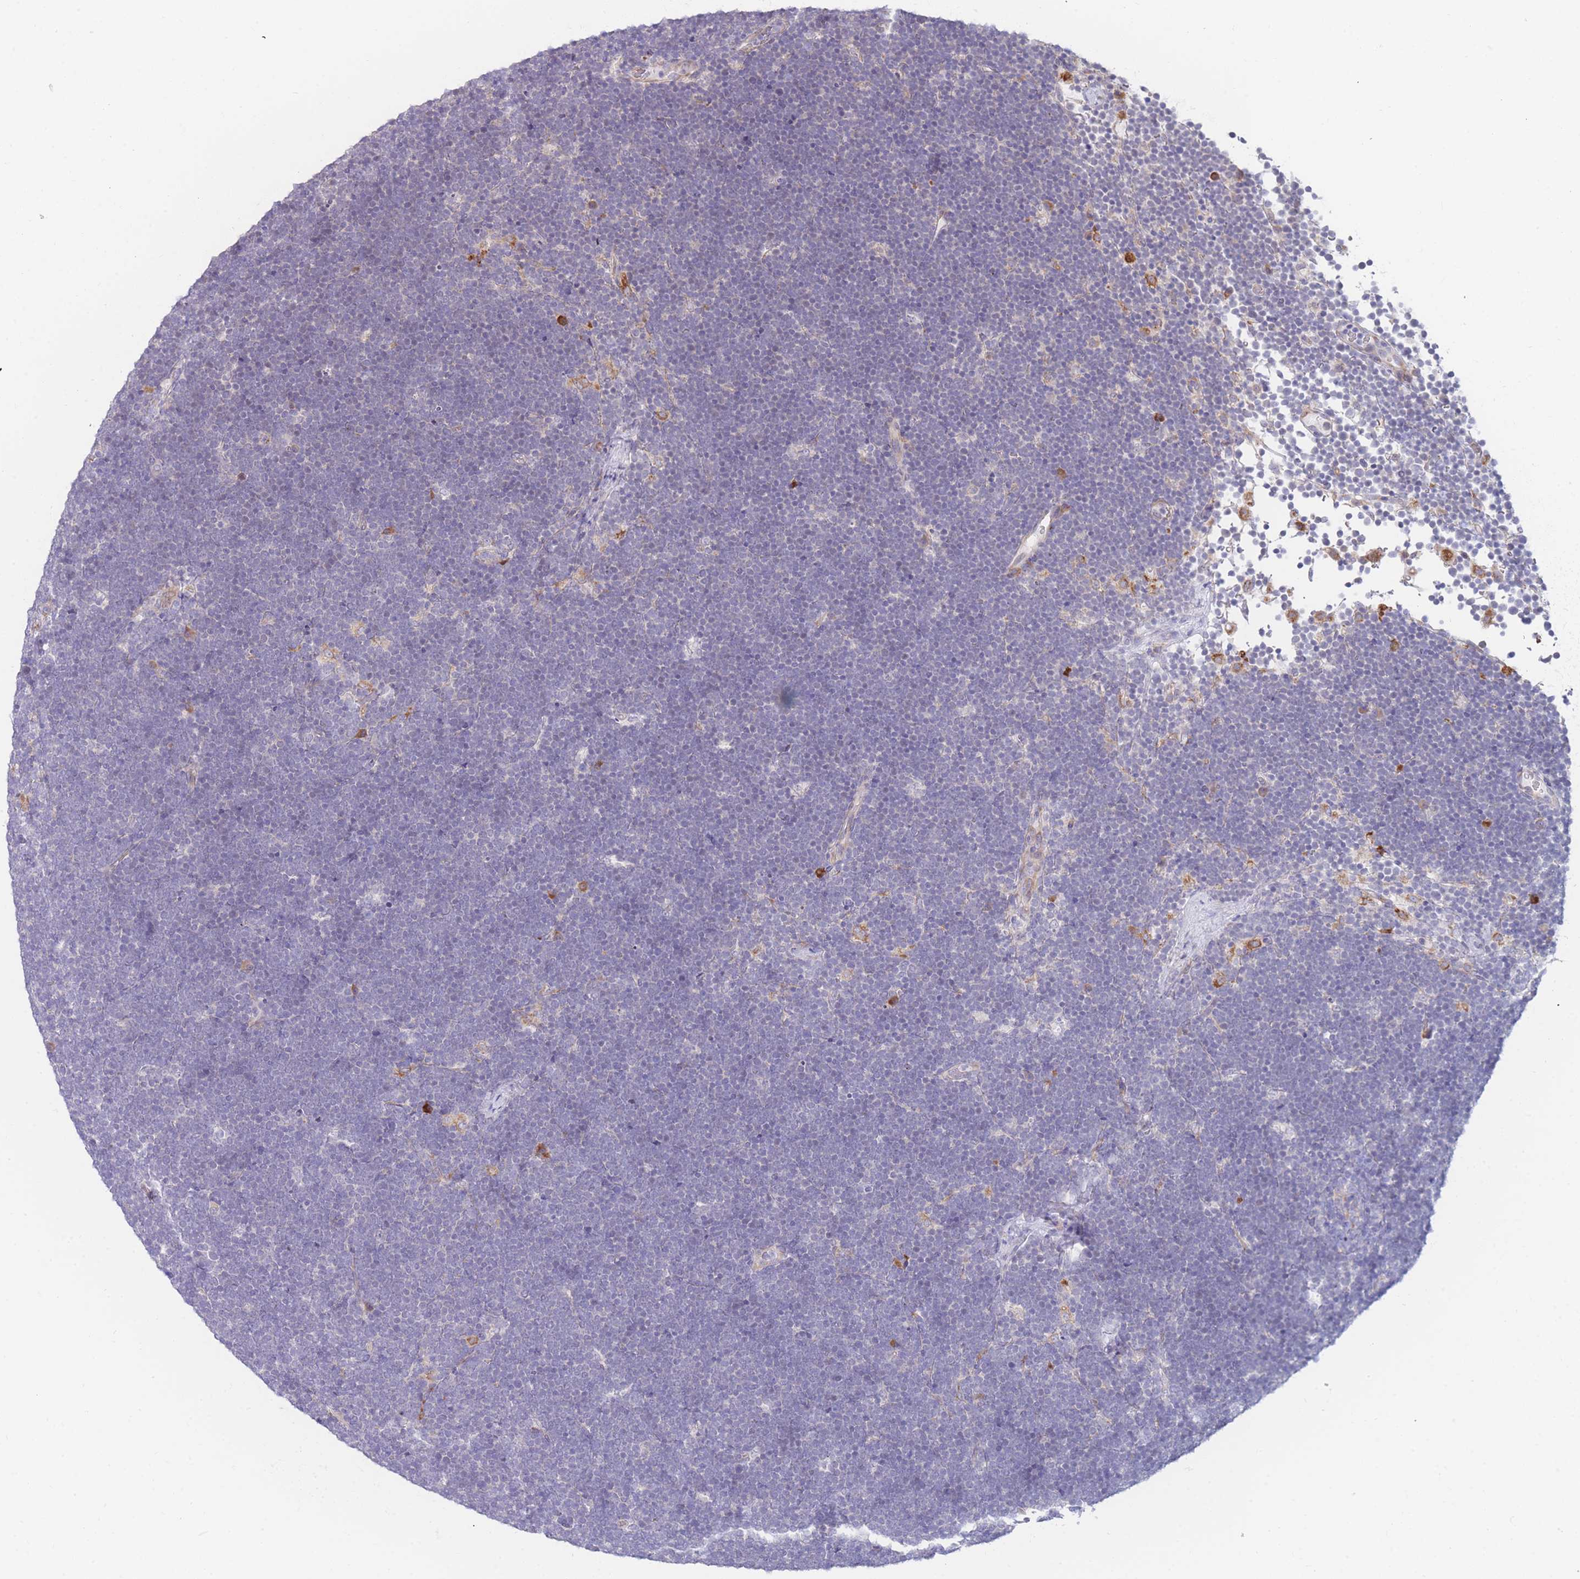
{"staining": {"intensity": "negative", "quantity": "none", "location": "none"}, "tissue": "lymphoma", "cell_type": "Tumor cells", "image_type": "cancer", "snomed": [{"axis": "morphology", "description": "Malignant lymphoma, non-Hodgkin's type, High grade"}, {"axis": "topography", "description": "Lymph node"}], "caption": "Photomicrograph shows no significant protein expression in tumor cells of lymphoma.", "gene": "ZNF510", "patient": {"sex": "male", "age": 13}}